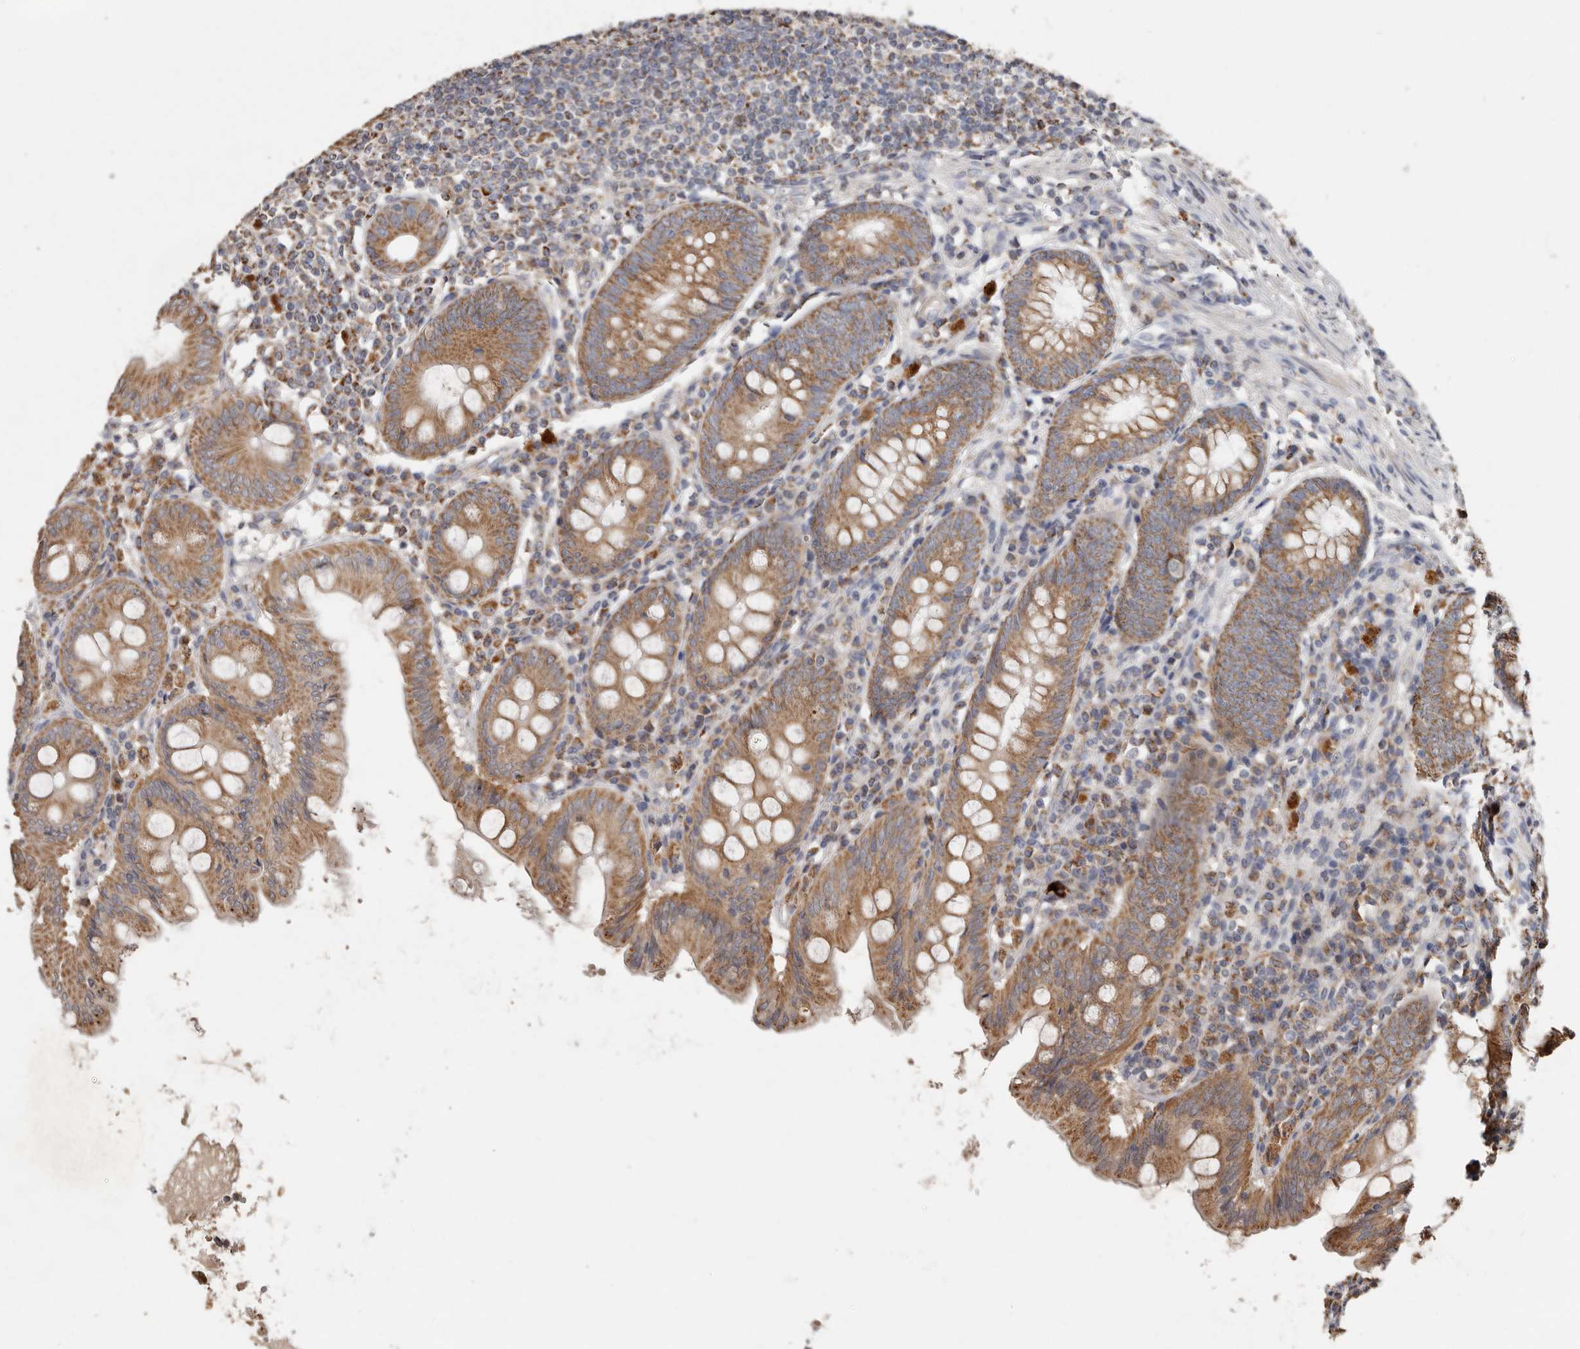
{"staining": {"intensity": "moderate", "quantity": ">75%", "location": "cytoplasmic/membranous"}, "tissue": "appendix", "cell_type": "Glandular cells", "image_type": "normal", "snomed": [{"axis": "morphology", "description": "Normal tissue, NOS"}, {"axis": "topography", "description": "Appendix"}], "caption": "Immunohistochemistry (IHC) staining of normal appendix, which shows medium levels of moderate cytoplasmic/membranous positivity in about >75% of glandular cells indicating moderate cytoplasmic/membranous protein positivity. The staining was performed using DAB (brown) for protein detection and nuclei were counterstained in hematoxylin (blue).", "gene": "KIF26B", "patient": {"sex": "female", "age": 54}}